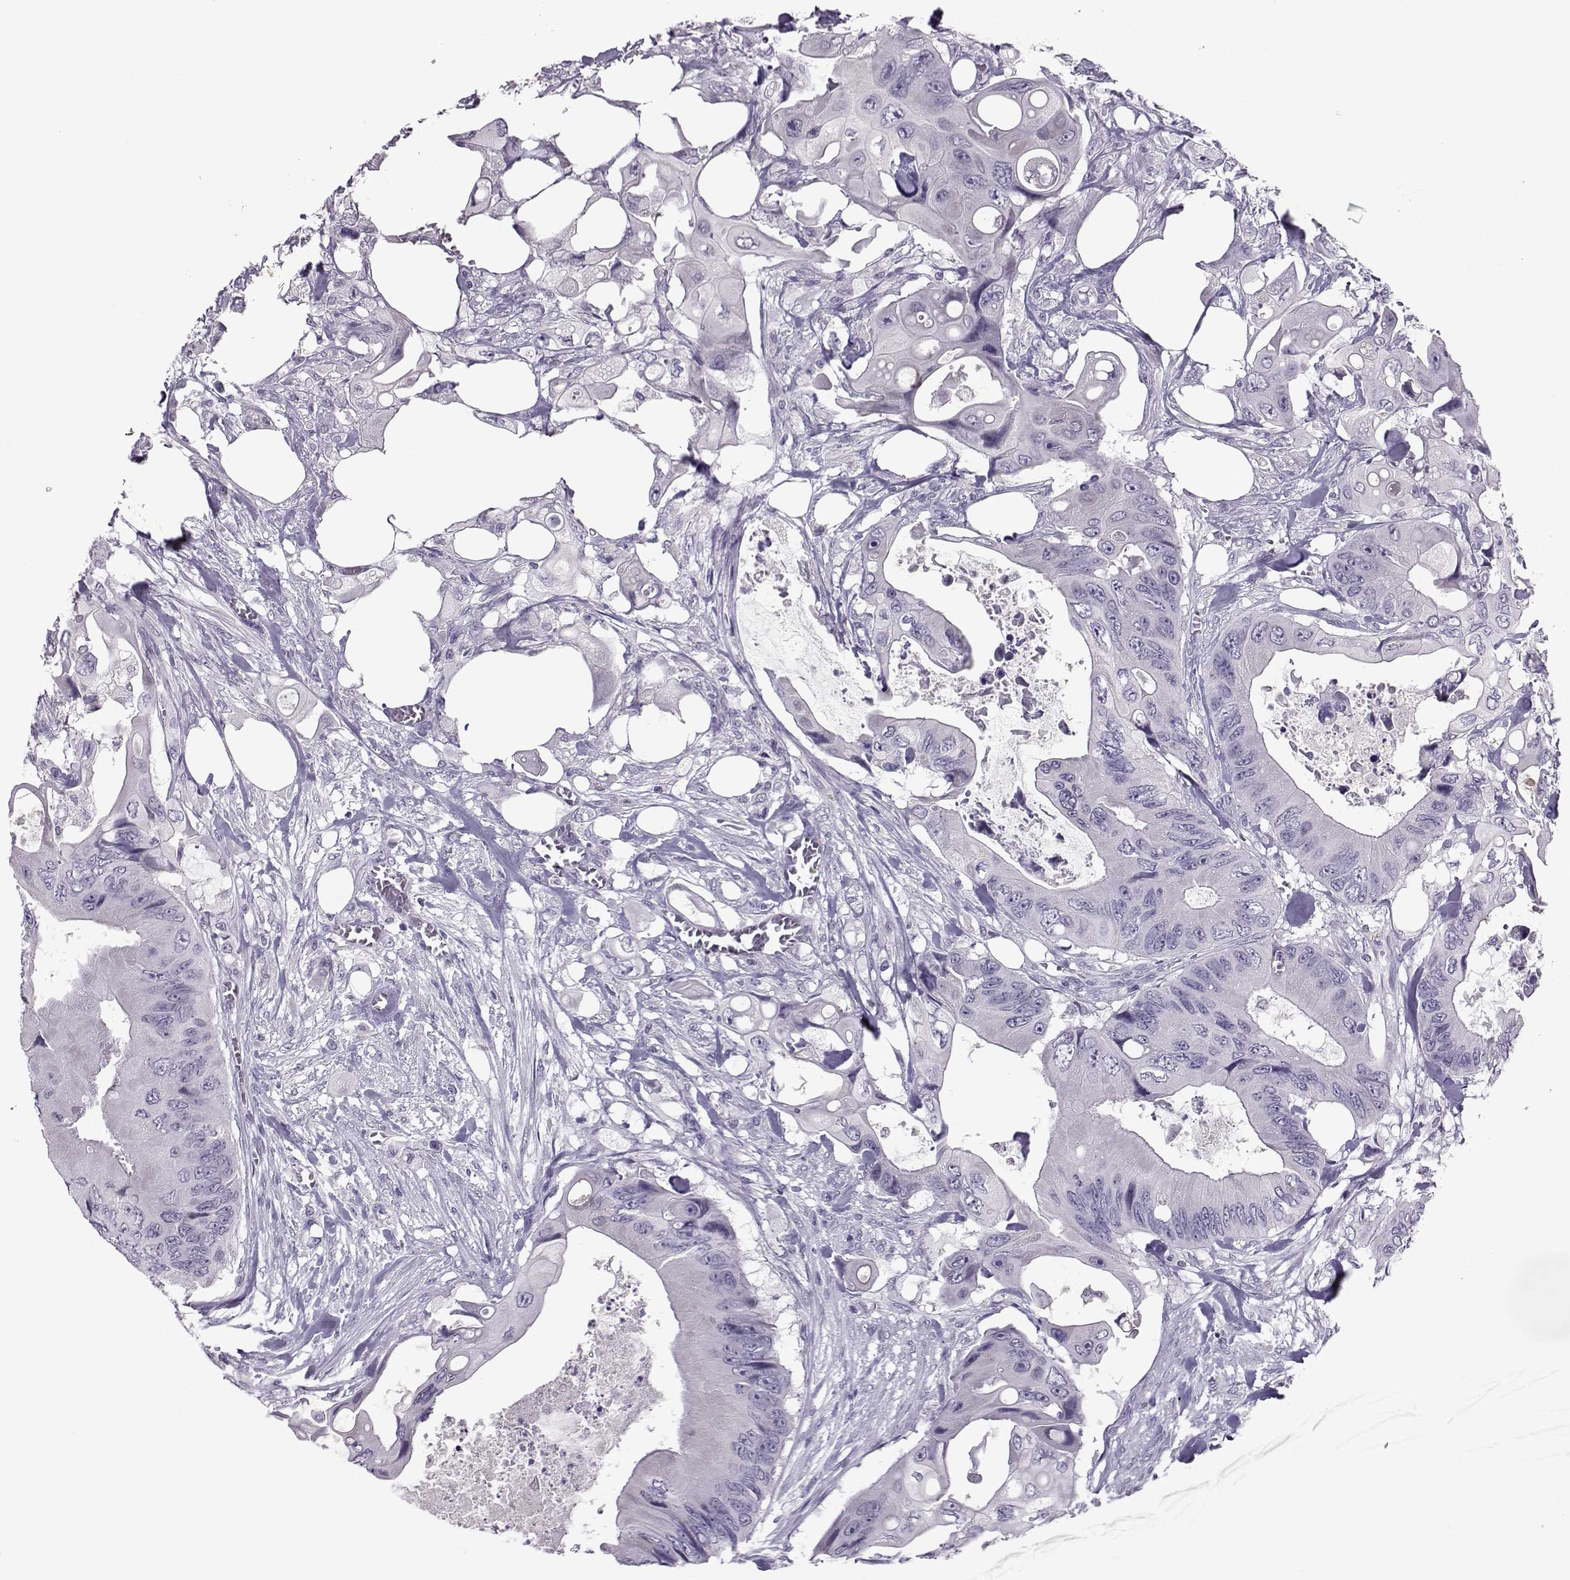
{"staining": {"intensity": "negative", "quantity": "none", "location": "none"}, "tissue": "colorectal cancer", "cell_type": "Tumor cells", "image_type": "cancer", "snomed": [{"axis": "morphology", "description": "Adenocarcinoma, NOS"}, {"axis": "topography", "description": "Rectum"}], "caption": "Adenocarcinoma (colorectal) was stained to show a protein in brown. There is no significant positivity in tumor cells.", "gene": "ASRGL1", "patient": {"sex": "male", "age": 63}}